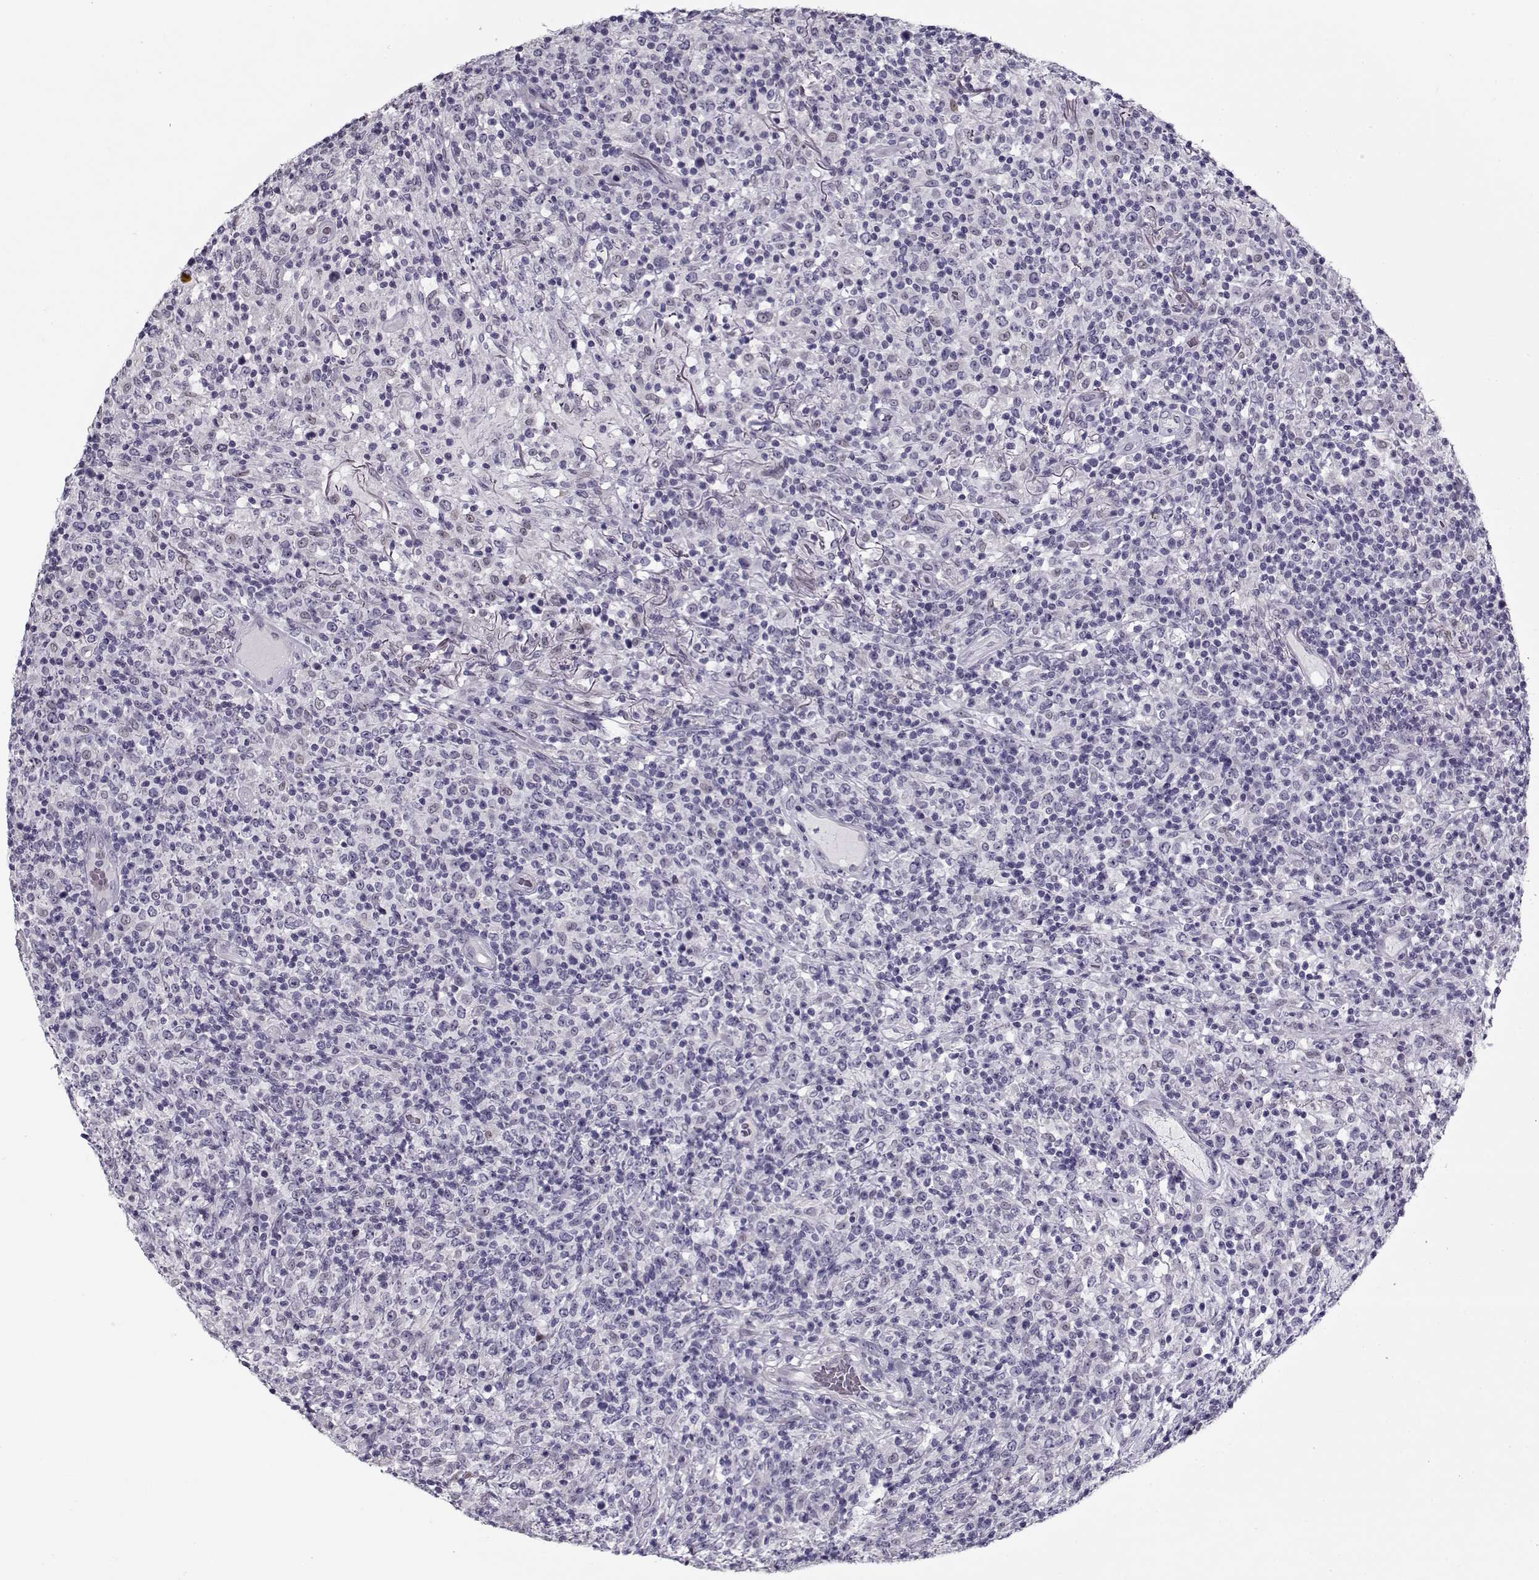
{"staining": {"intensity": "negative", "quantity": "none", "location": "none"}, "tissue": "lymphoma", "cell_type": "Tumor cells", "image_type": "cancer", "snomed": [{"axis": "morphology", "description": "Malignant lymphoma, non-Hodgkin's type, High grade"}, {"axis": "topography", "description": "Lung"}], "caption": "Lymphoma was stained to show a protein in brown. There is no significant positivity in tumor cells.", "gene": "CIBAR1", "patient": {"sex": "male", "age": 79}}